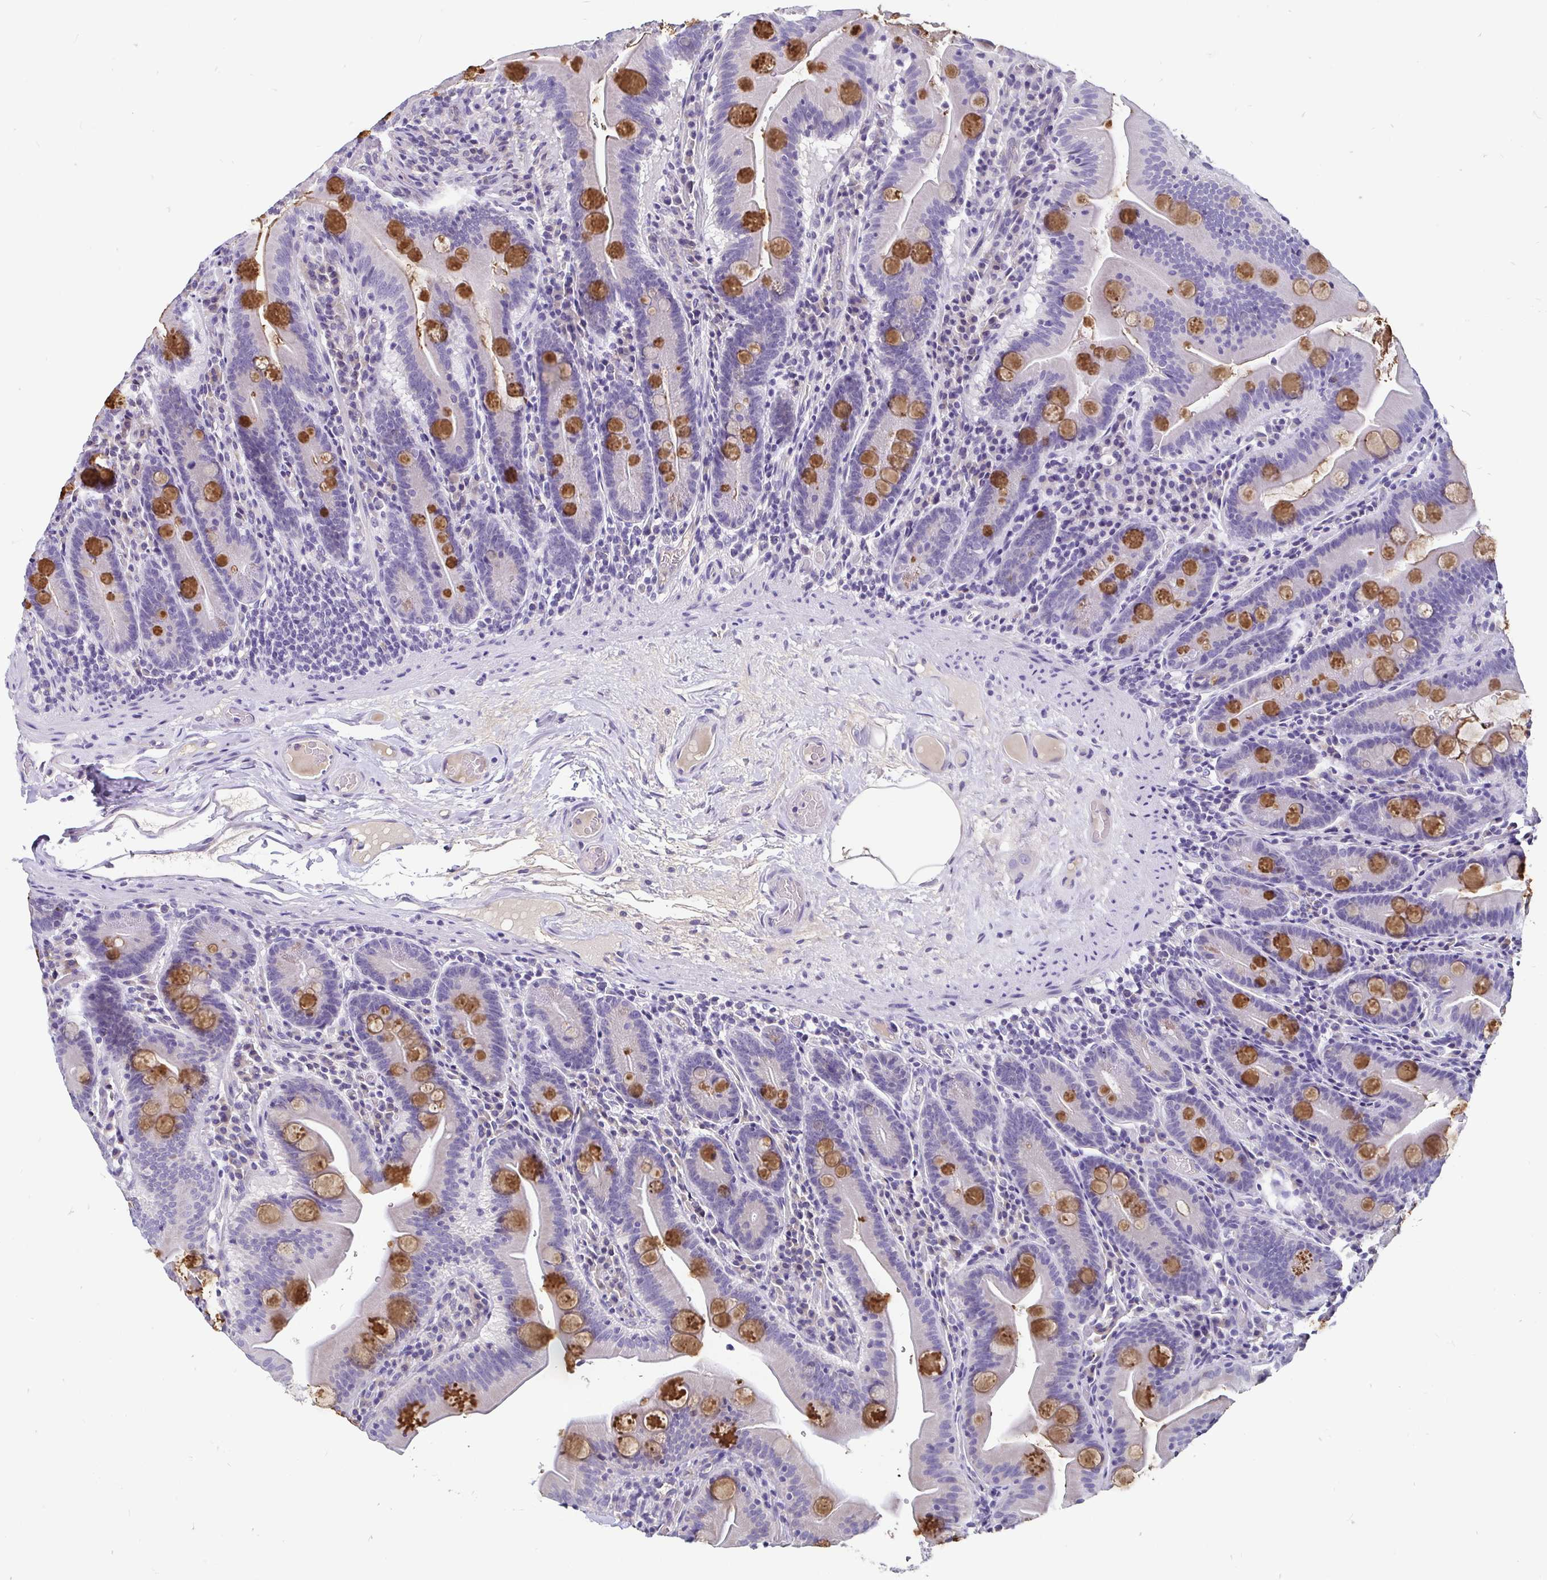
{"staining": {"intensity": "strong", "quantity": "25%-75%", "location": "cytoplasmic/membranous"}, "tissue": "small intestine", "cell_type": "Glandular cells", "image_type": "normal", "snomed": [{"axis": "morphology", "description": "Normal tissue, NOS"}, {"axis": "topography", "description": "Small intestine"}], "caption": "IHC micrograph of unremarkable small intestine: human small intestine stained using immunohistochemistry exhibits high levels of strong protein expression localized specifically in the cytoplasmic/membranous of glandular cells, appearing as a cytoplasmic/membranous brown color.", "gene": "ADAMTS6", "patient": {"sex": "male", "age": 37}}